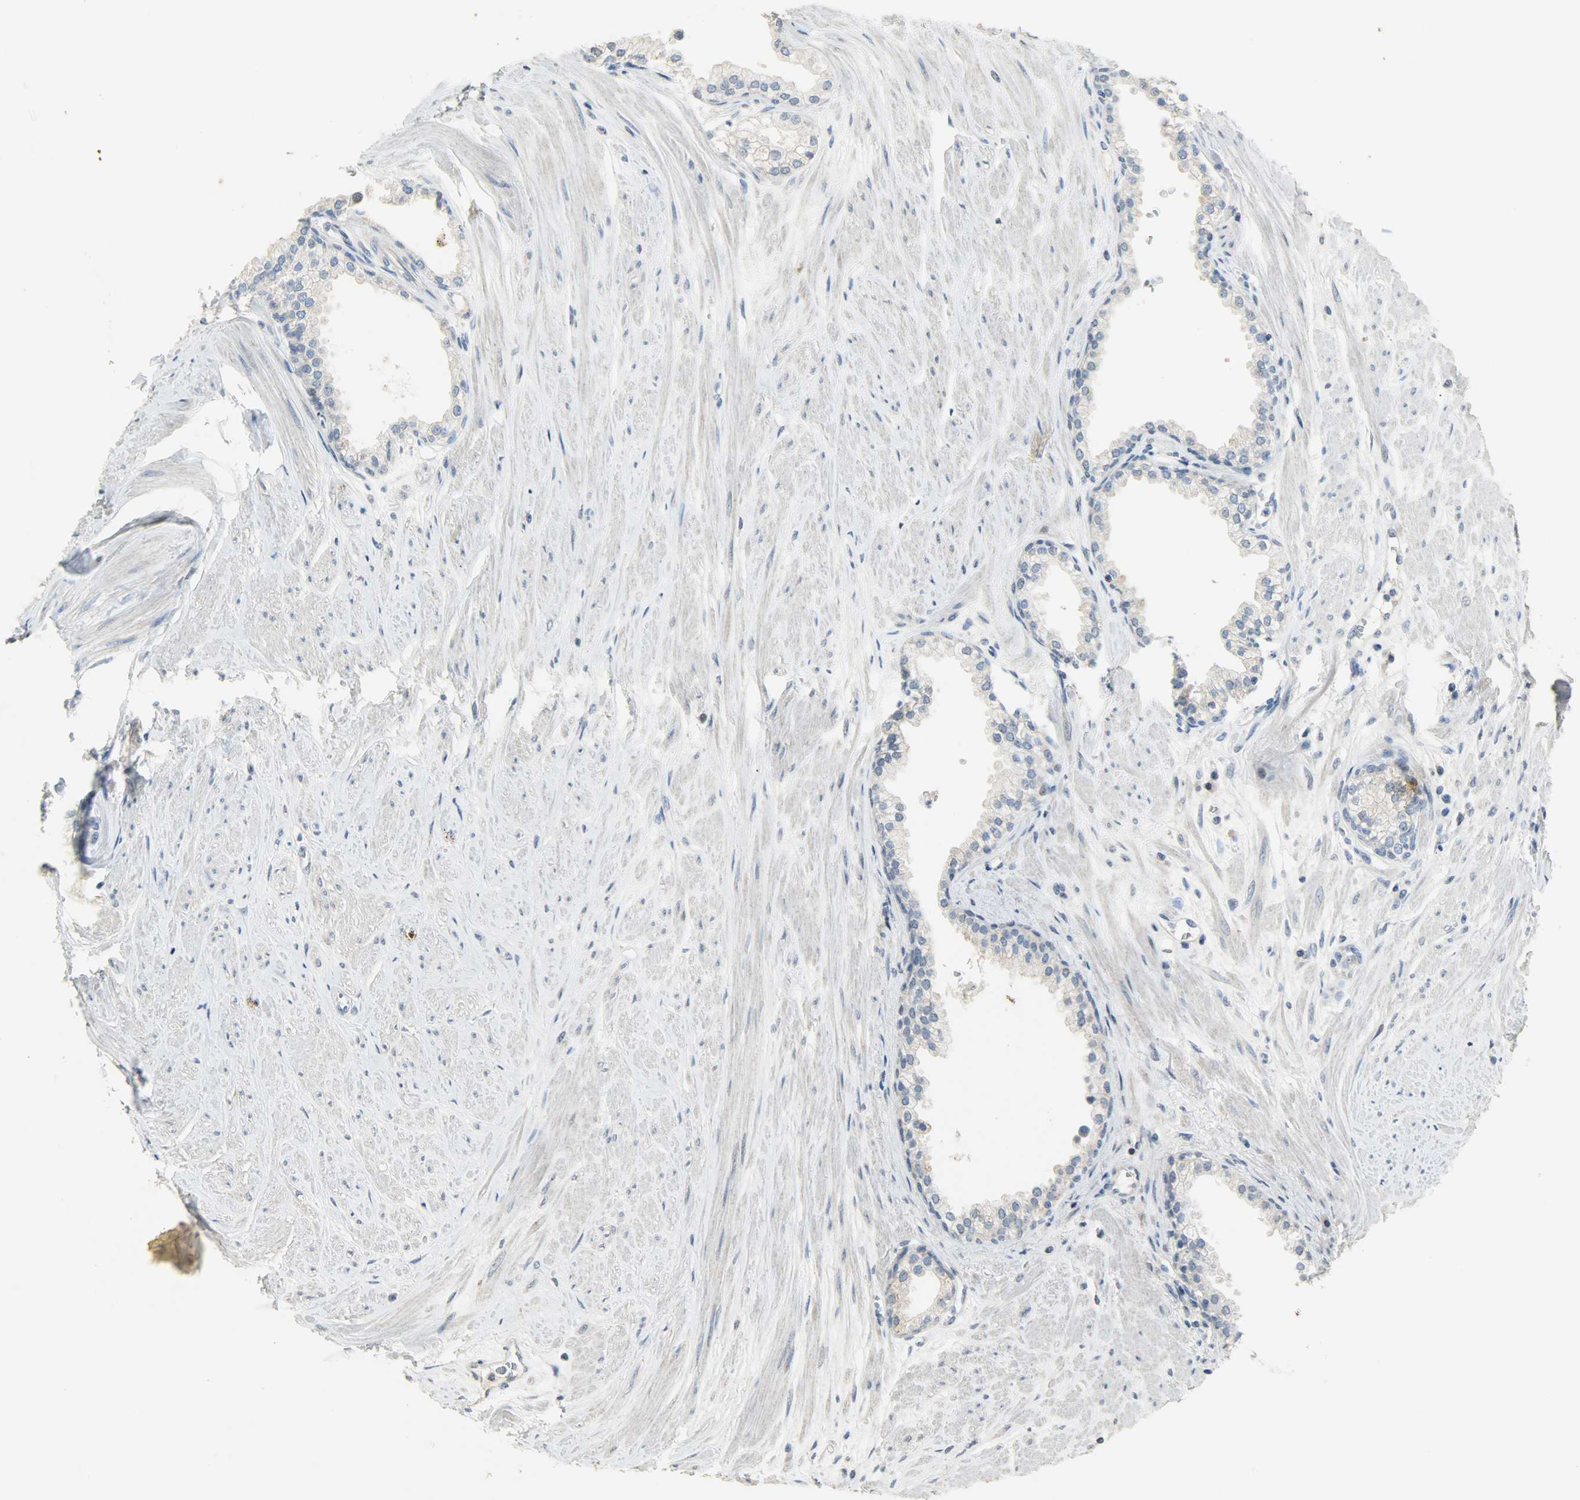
{"staining": {"intensity": "negative", "quantity": "none", "location": "none"}, "tissue": "prostate", "cell_type": "Glandular cells", "image_type": "normal", "snomed": [{"axis": "morphology", "description": "Normal tissue, NOS"}, {"axis": "topography", "description": "Prostate"}], "caption": "A high-resolution photomicrograph shows immunohistochemistry (IHC) staining of normal prostate, which displays no significant expression in glandular cells. (Stains: DAB (3,3'-diaminobenzidine) immunohistochemistry with hematoxylin counter stain, Microscopy: brightfield microscopy at high magnification).", "gene": "DNAJB6", "patient": {"sex": "male", "age": 64}}